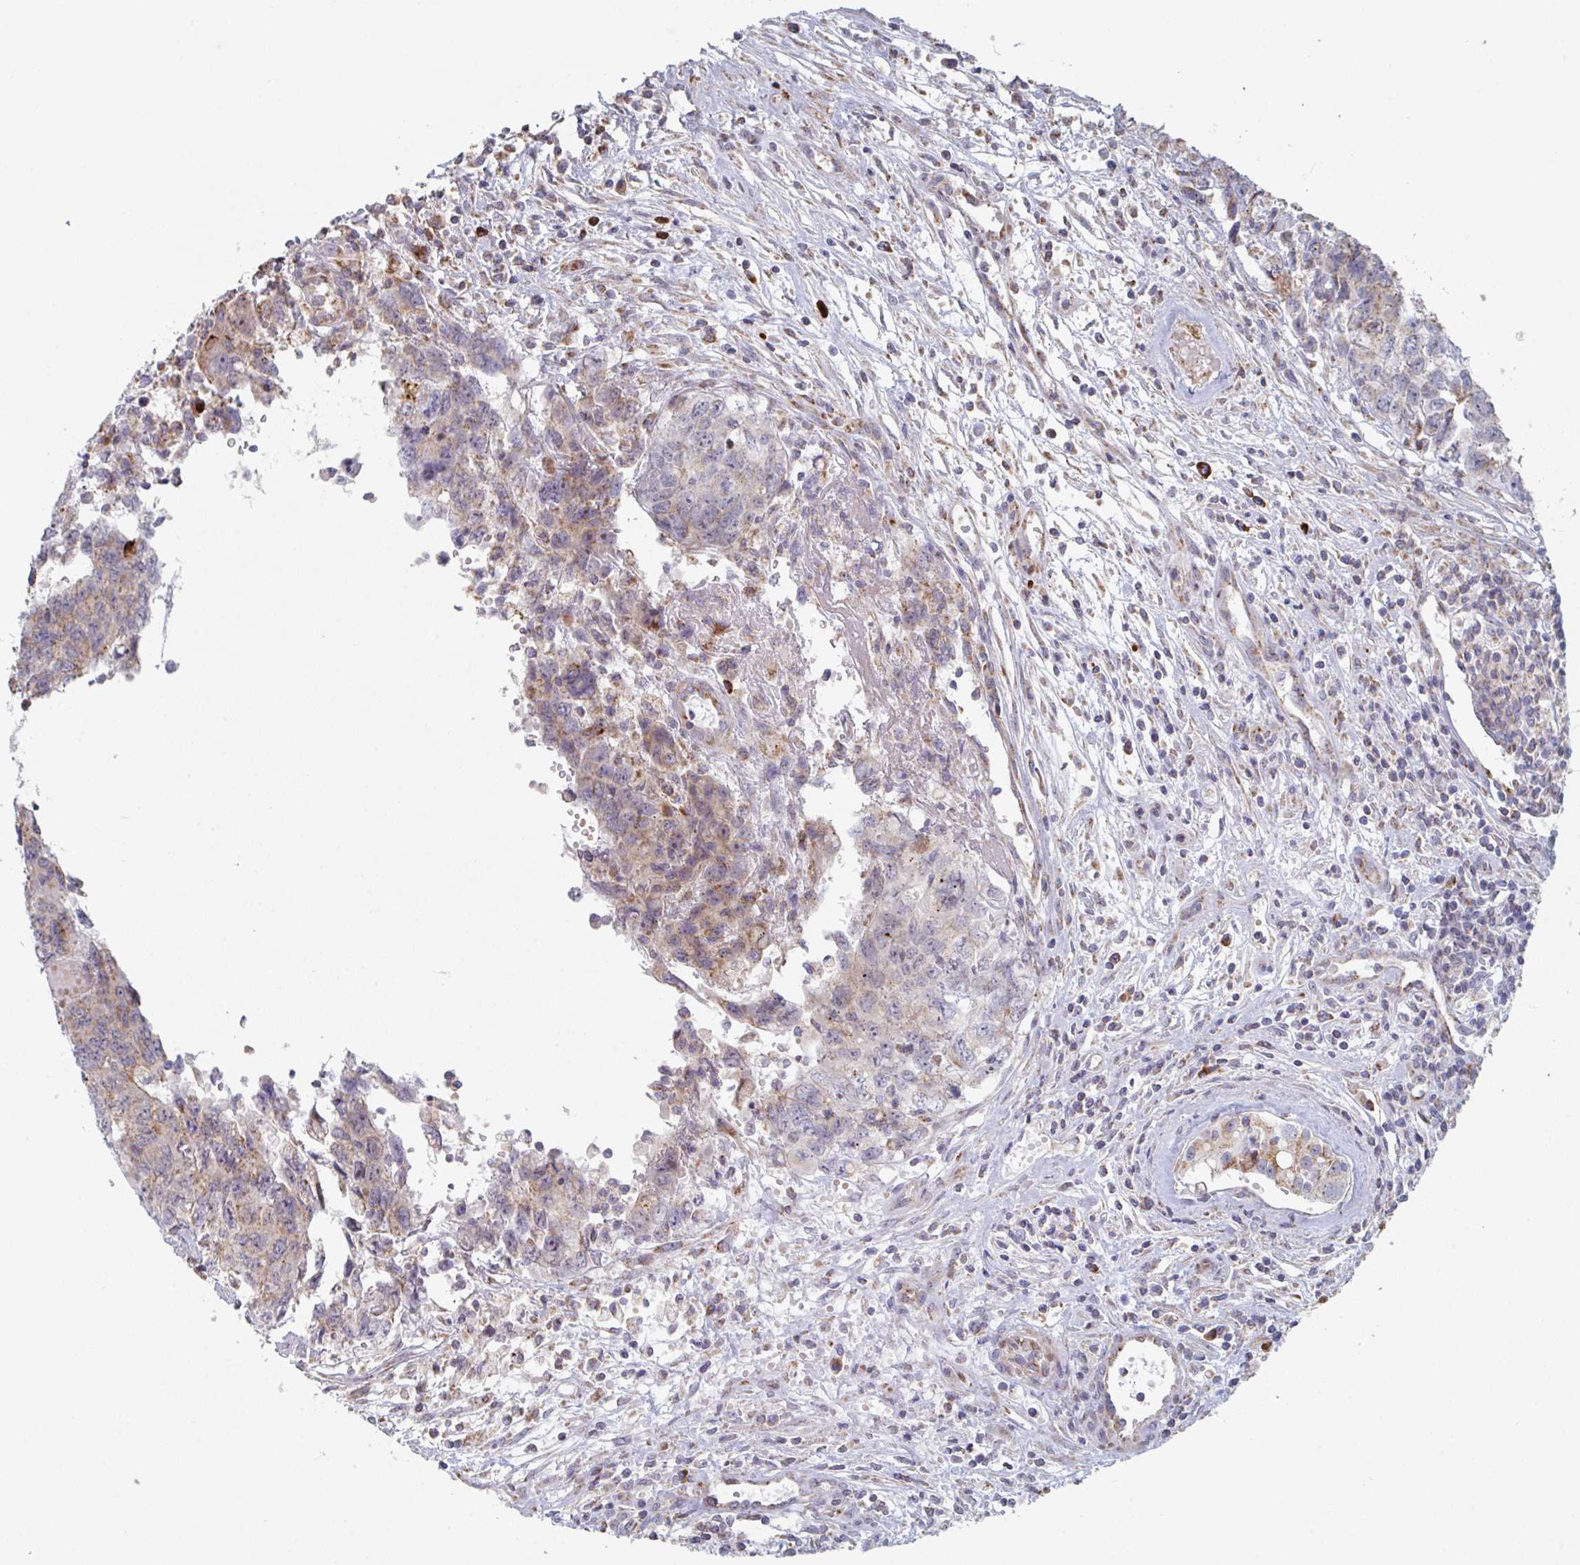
{"staining": {"intensity": "moderate", "quantity": "<25%", "location": "cytoplasmic/membranous"}, "tissue": "testis cancer", "cell_type": "Tumor cells", "image_type": "cancer", "snomed": [{"axis": "morphology", "description": "Carcinoma, Embryonal, NOS"}, {"axis": "topography", "description": "Testis"}], "caption": "Human embryonal carcinoma (testis) stained for a protein (brown) reveals moderate cytoplasmic/membranous positive staining in approximately <25% of tumor cells.", "gene": "ZNF644", "patient": {"sex": "male", "age": 34}}